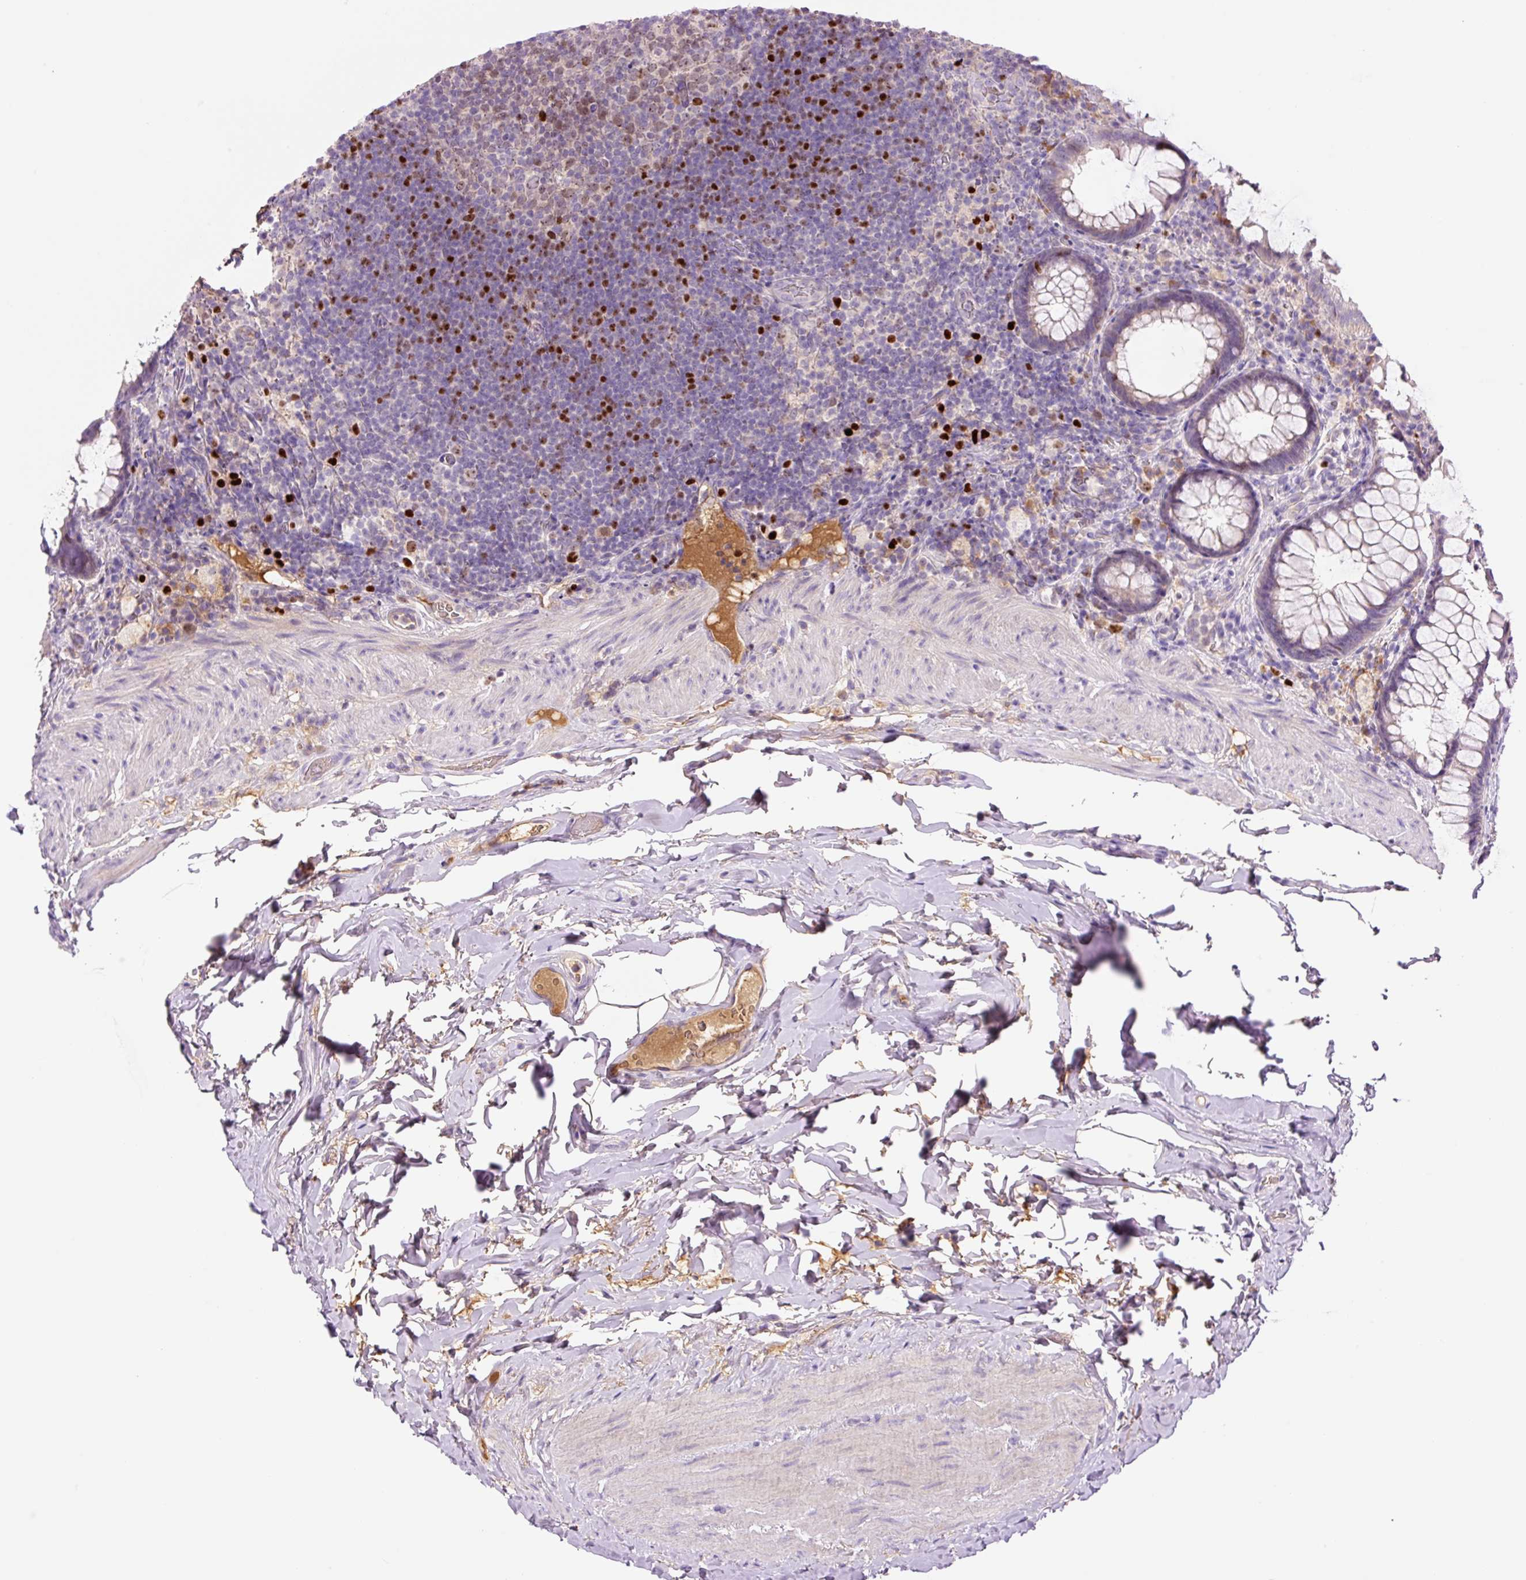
{"staining": {"intensity": "moderate", "quantity": "<25%", "location": "nuclear"}, "tissue": "rectum", "cell_type": "Glandular cells", "image_type": "normal", "snomed": [{"axis": "morphology", "description": "Normal tissue, NOS"}, {"axis": "topography", "description": "Rectum"}], "caption": "Moderate nuclear protein expression is identified in approximately <25% of glandular cells in rectum.", "gene": "DPPA4", "patient": {"sex": "female", "age": 69}}